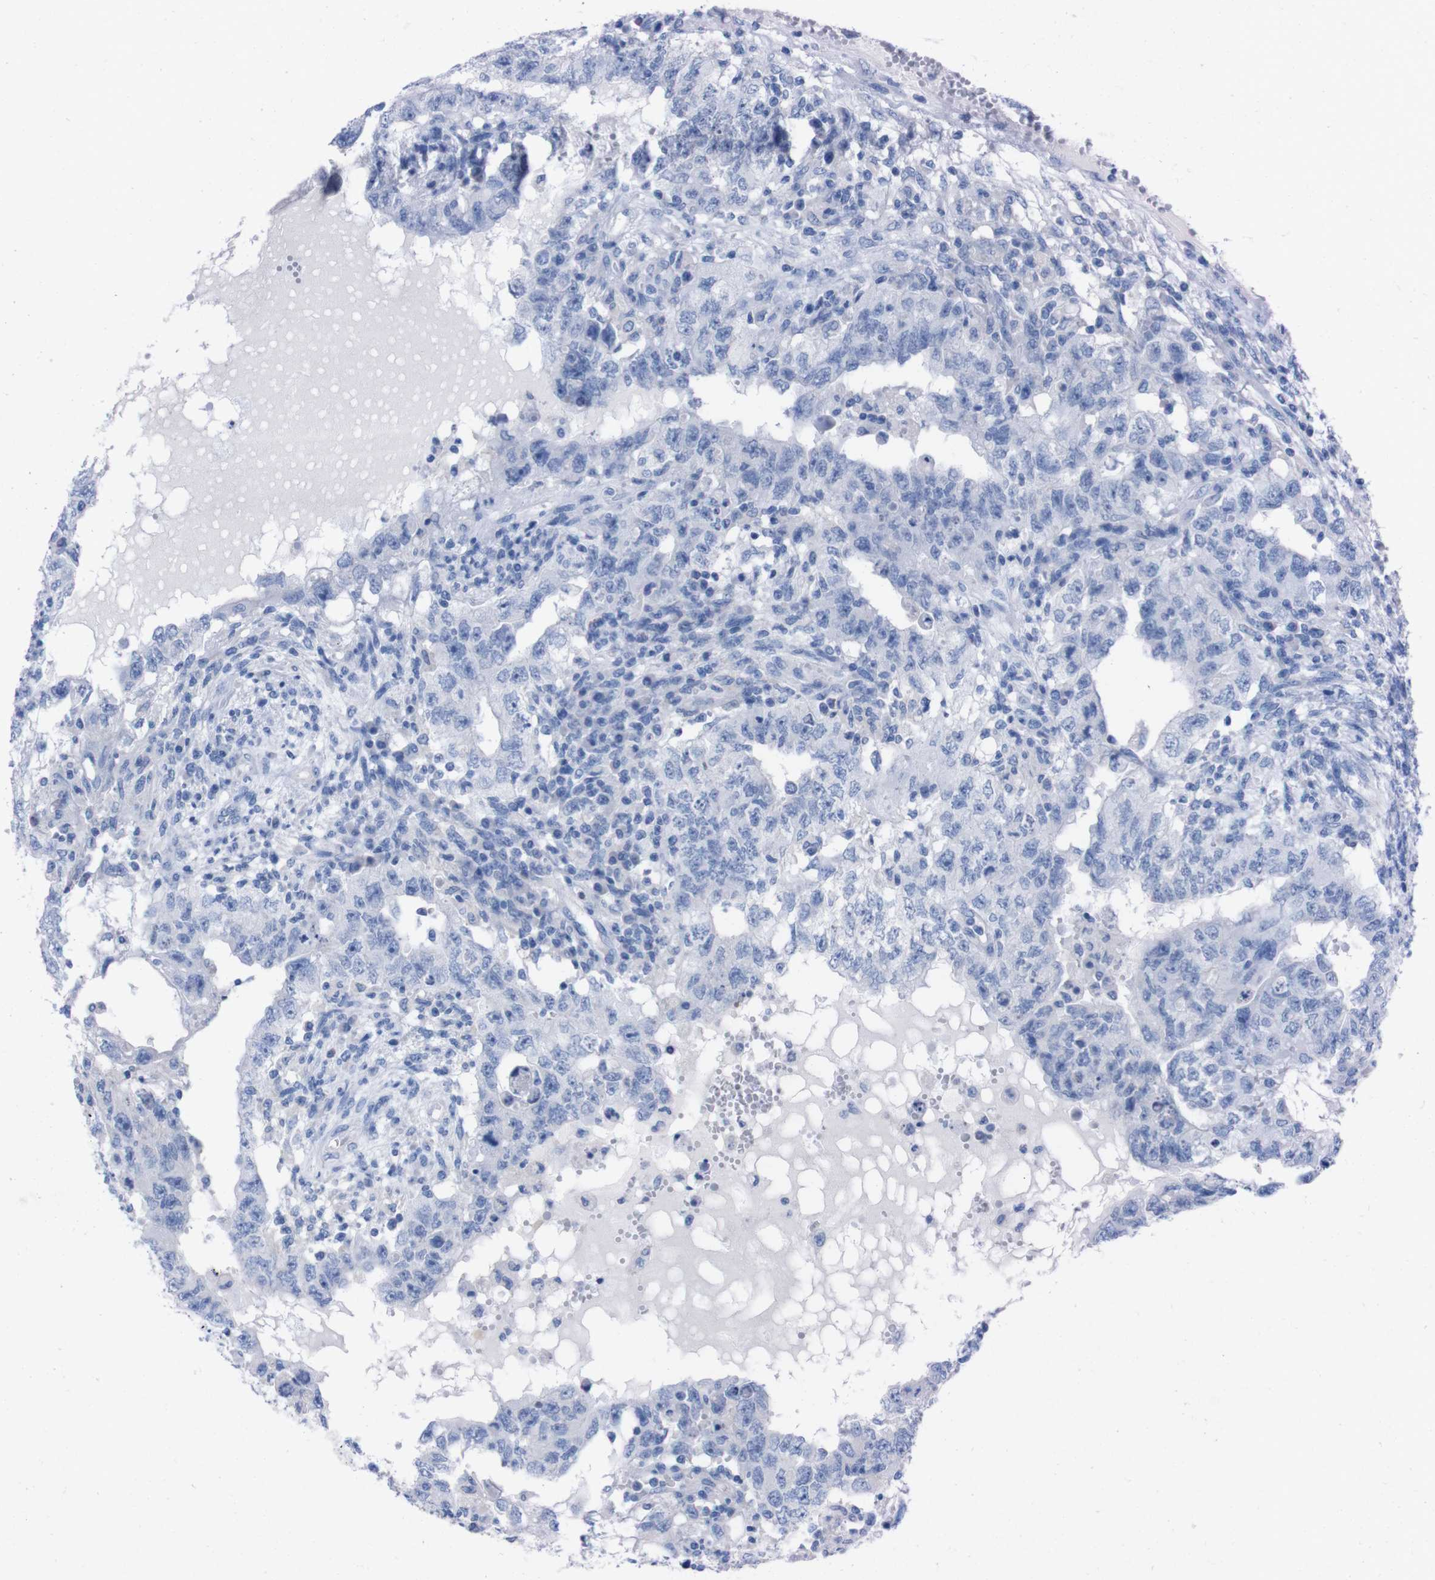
{"staining": {"intensity": "negative", "quantity": "none", "location": "none"}, "tissue": "testis cancer", "cell_type": "Tumor cells", "image_type": "cancer", "snomed": [{"axis": "morphology", "description": "Carcinoma, Embryonal, NOS"}, {"axis": "topography", "description": "Testis"}], "caption": "Immunohistochemistry (IHC) of human testis cancer (embryonal carcinoma) exhibits no expression in tumor cells.", "gene": "TMEM243", "patient": {"sex": "male", "age": 26}}